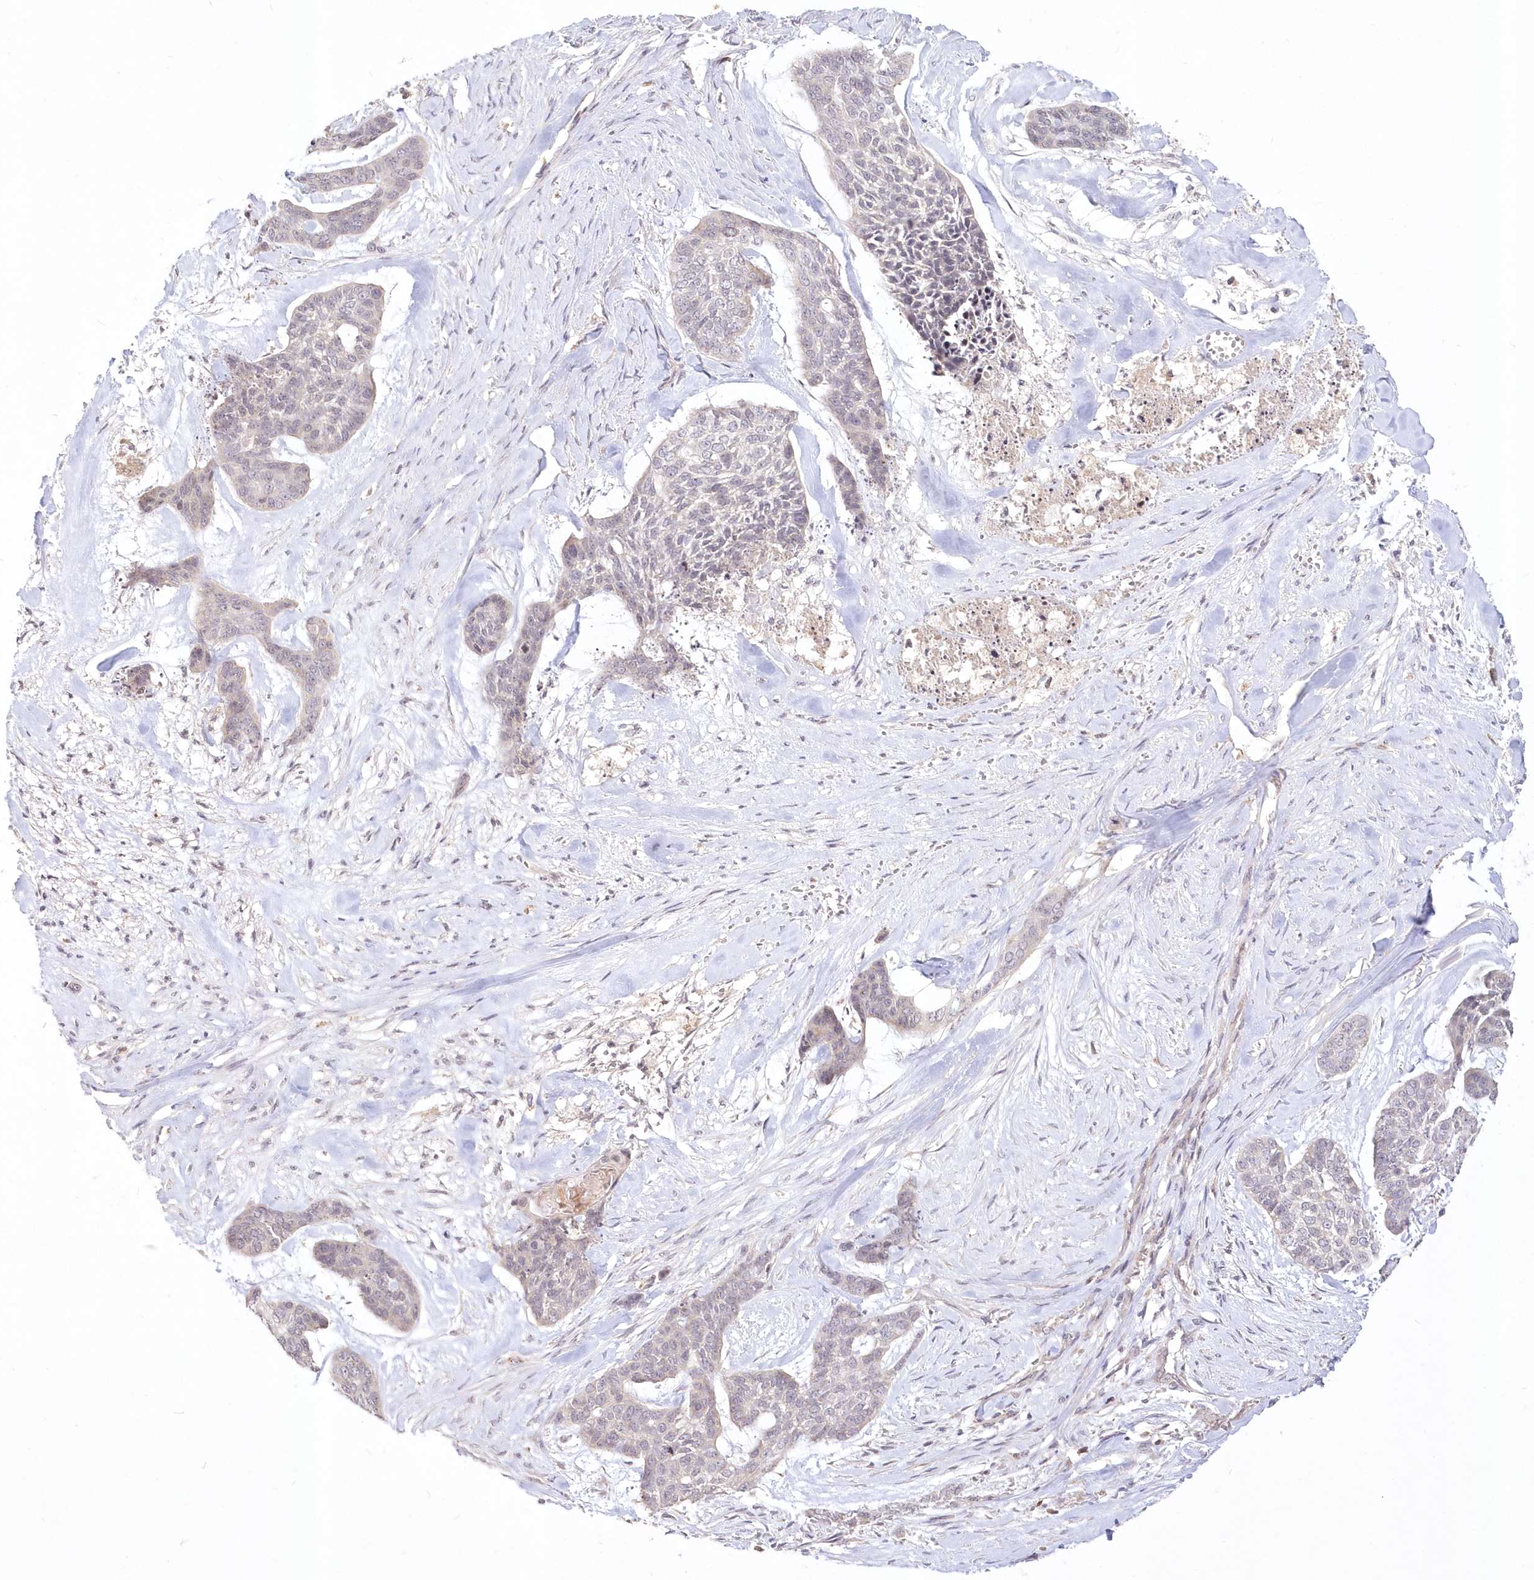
{"staining": {"intensity": "negative", "quantity": "none", "location": "none"}, "tissue": "skin cancer", "cell_type": "Tumor cells", "image_type": "cancer", "snomed": [{"axis": "morphology", "description": "Basal cell carcinoma"}, {"axis": "topography", "description": "Skin"}], "caption": "An IHC micrograph of skin basal cell carcinoma is shown. There is no staining in tumor cells of skin basal cell carcinoma.", "gene": "MTMR3", "patient": {"sex": "female", "age": 64}}